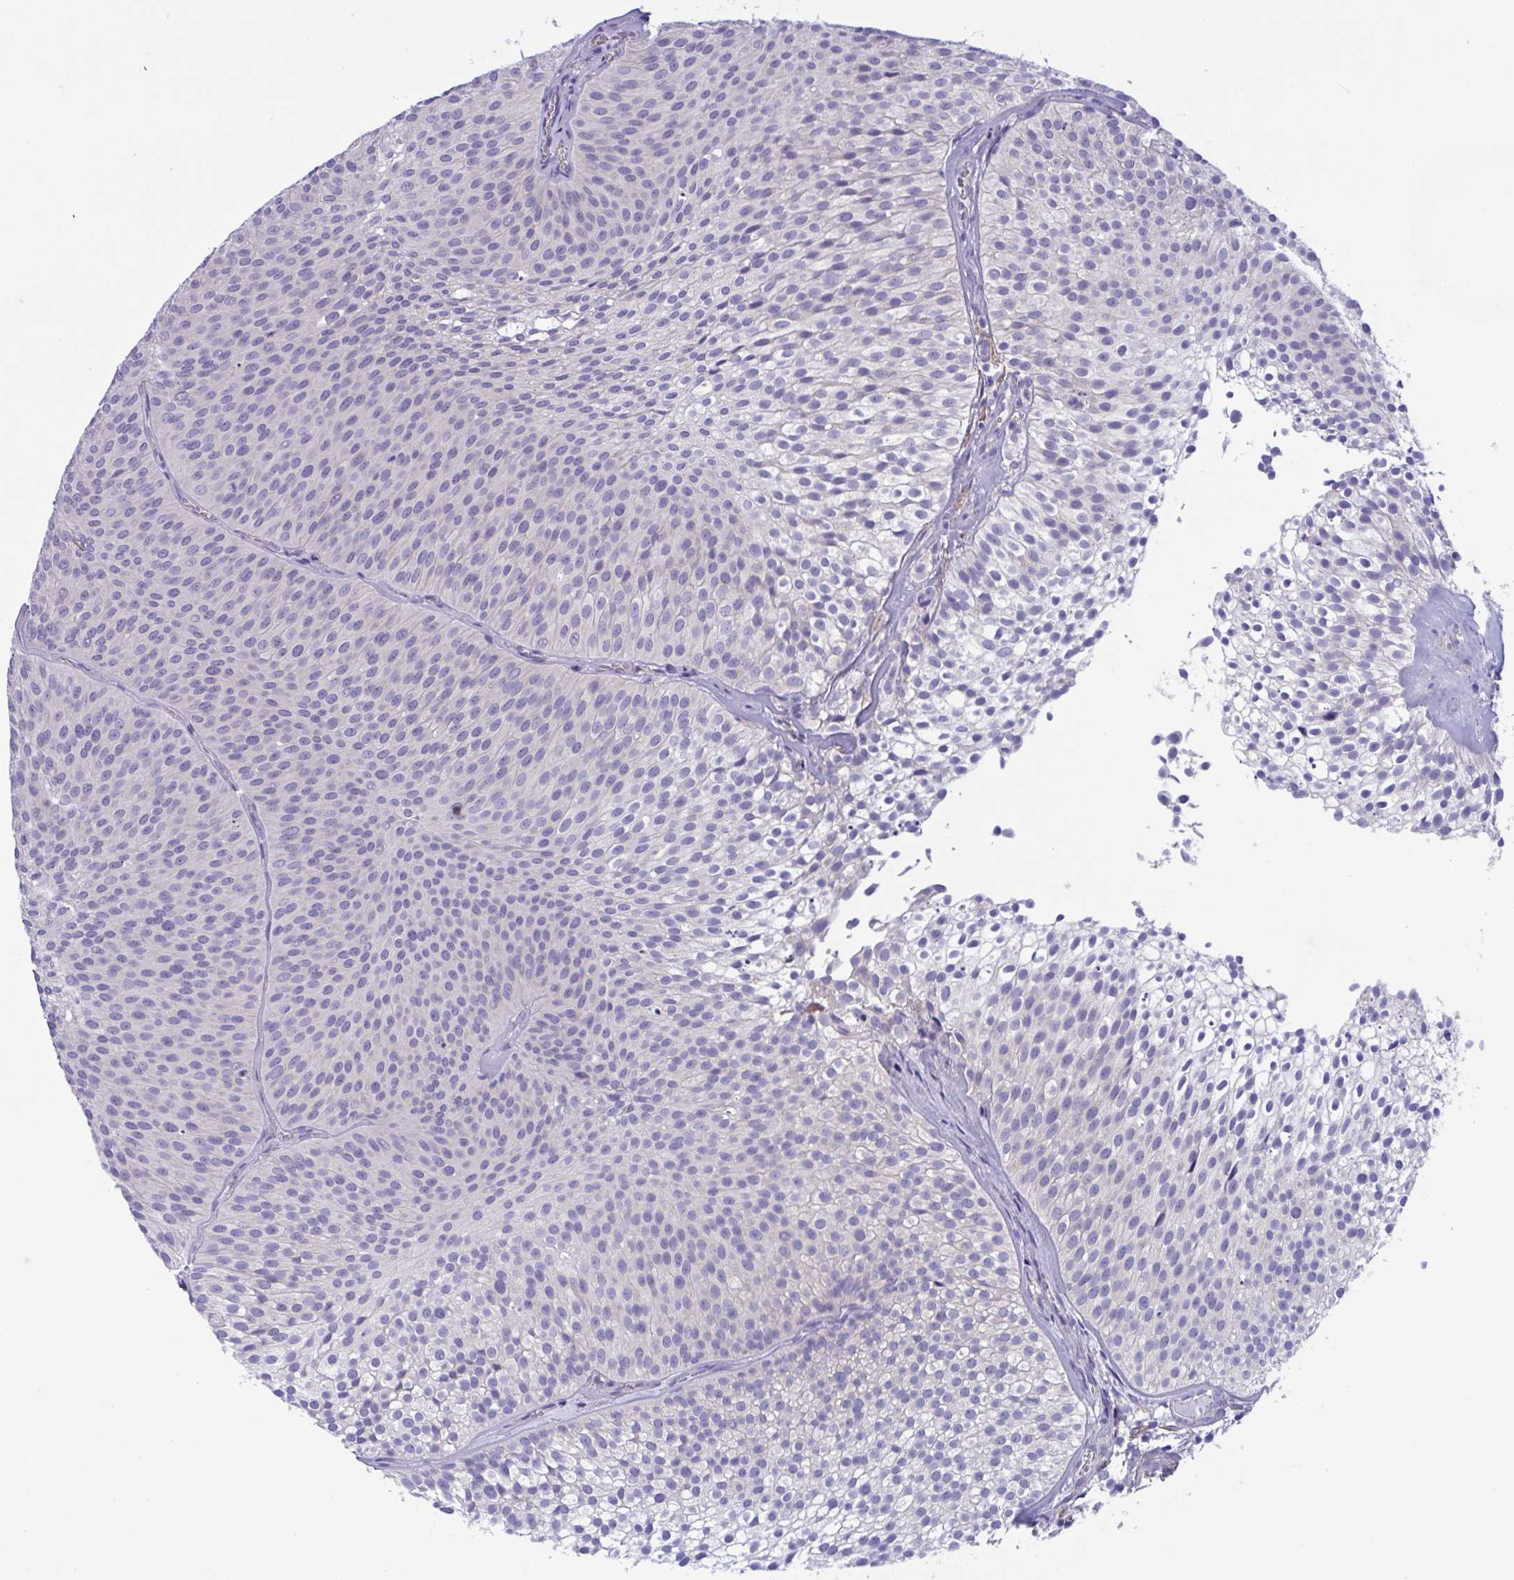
{"staining": {"intensity": "negative", "quantity": "none", "location": "none"}, "tissue": "urothelial cancer", "cell_type": "Tumor cells", "image_type": "cancer", "snomed": [{"axis": "morphology", "description": "Urothelial carcinoma, Low grade"}, {"axis": "topography", "description": "Urinary bladder"}], "caption": "Urothelial carcinoma (low-grade) was stained to show a protein in brown. There is no significant staining in tumor cells.", "gene": "OXLD1", "patient": {"sex": "male", "age": 91}}